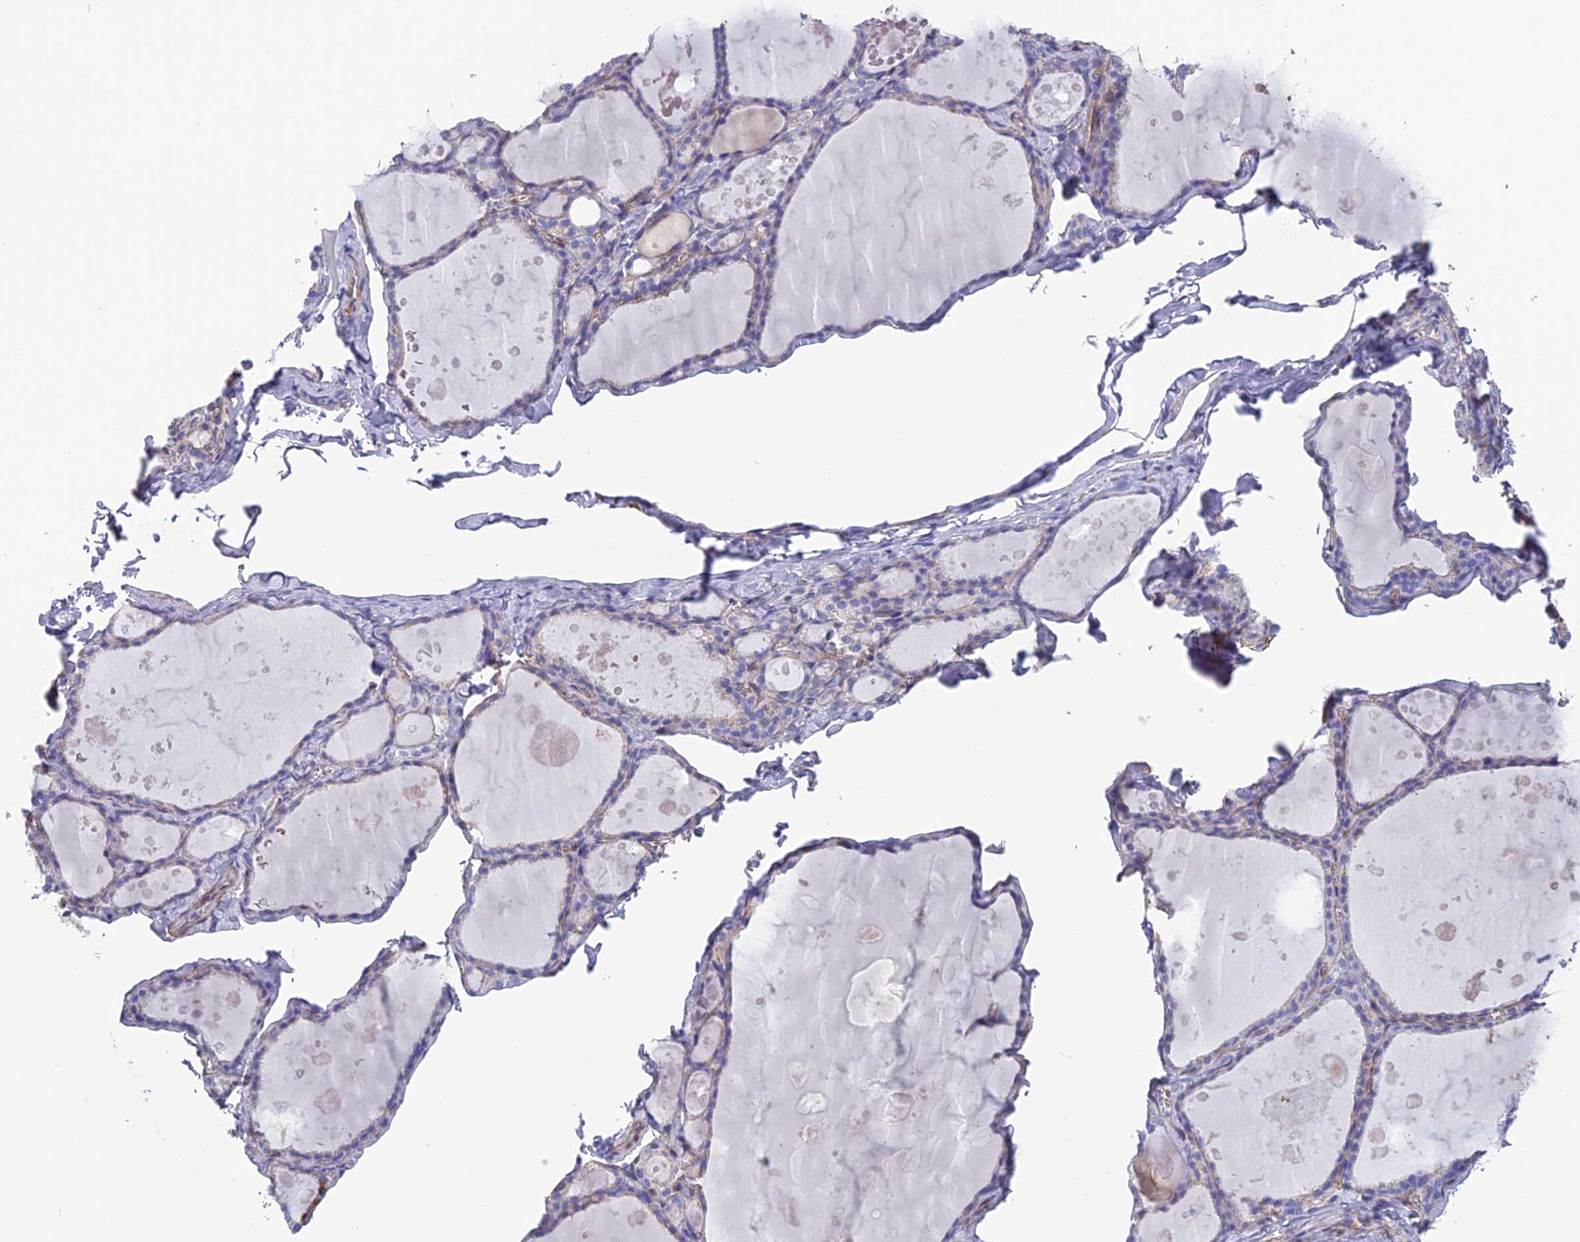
{"staining": {"intensity": "weak", "quantity": "<25%", "location": "cytoplasmic/membranous"}, "tissue": "thyroid gland", "cell_type": "Glandular cells", "image_type": "normal", "snomed": [{"axis": "morphology", "description": "Normal tissue, NOS"}, {"axis": "topography", "description": "Thyroid gland"}], "caption": "This is a image of immunohistochemistry (IHC) staining of normal thyroid gland, which shows no positivity in glandular cells. (Stains: DAB (3,3'-diaminobenzidine) immunohistochemistry with hematoxylin counter stain, Microscopy: brightfield microscopy at high magnification).", "gene": "TNS1", "patient": {"sex": "male", "age": 56}}